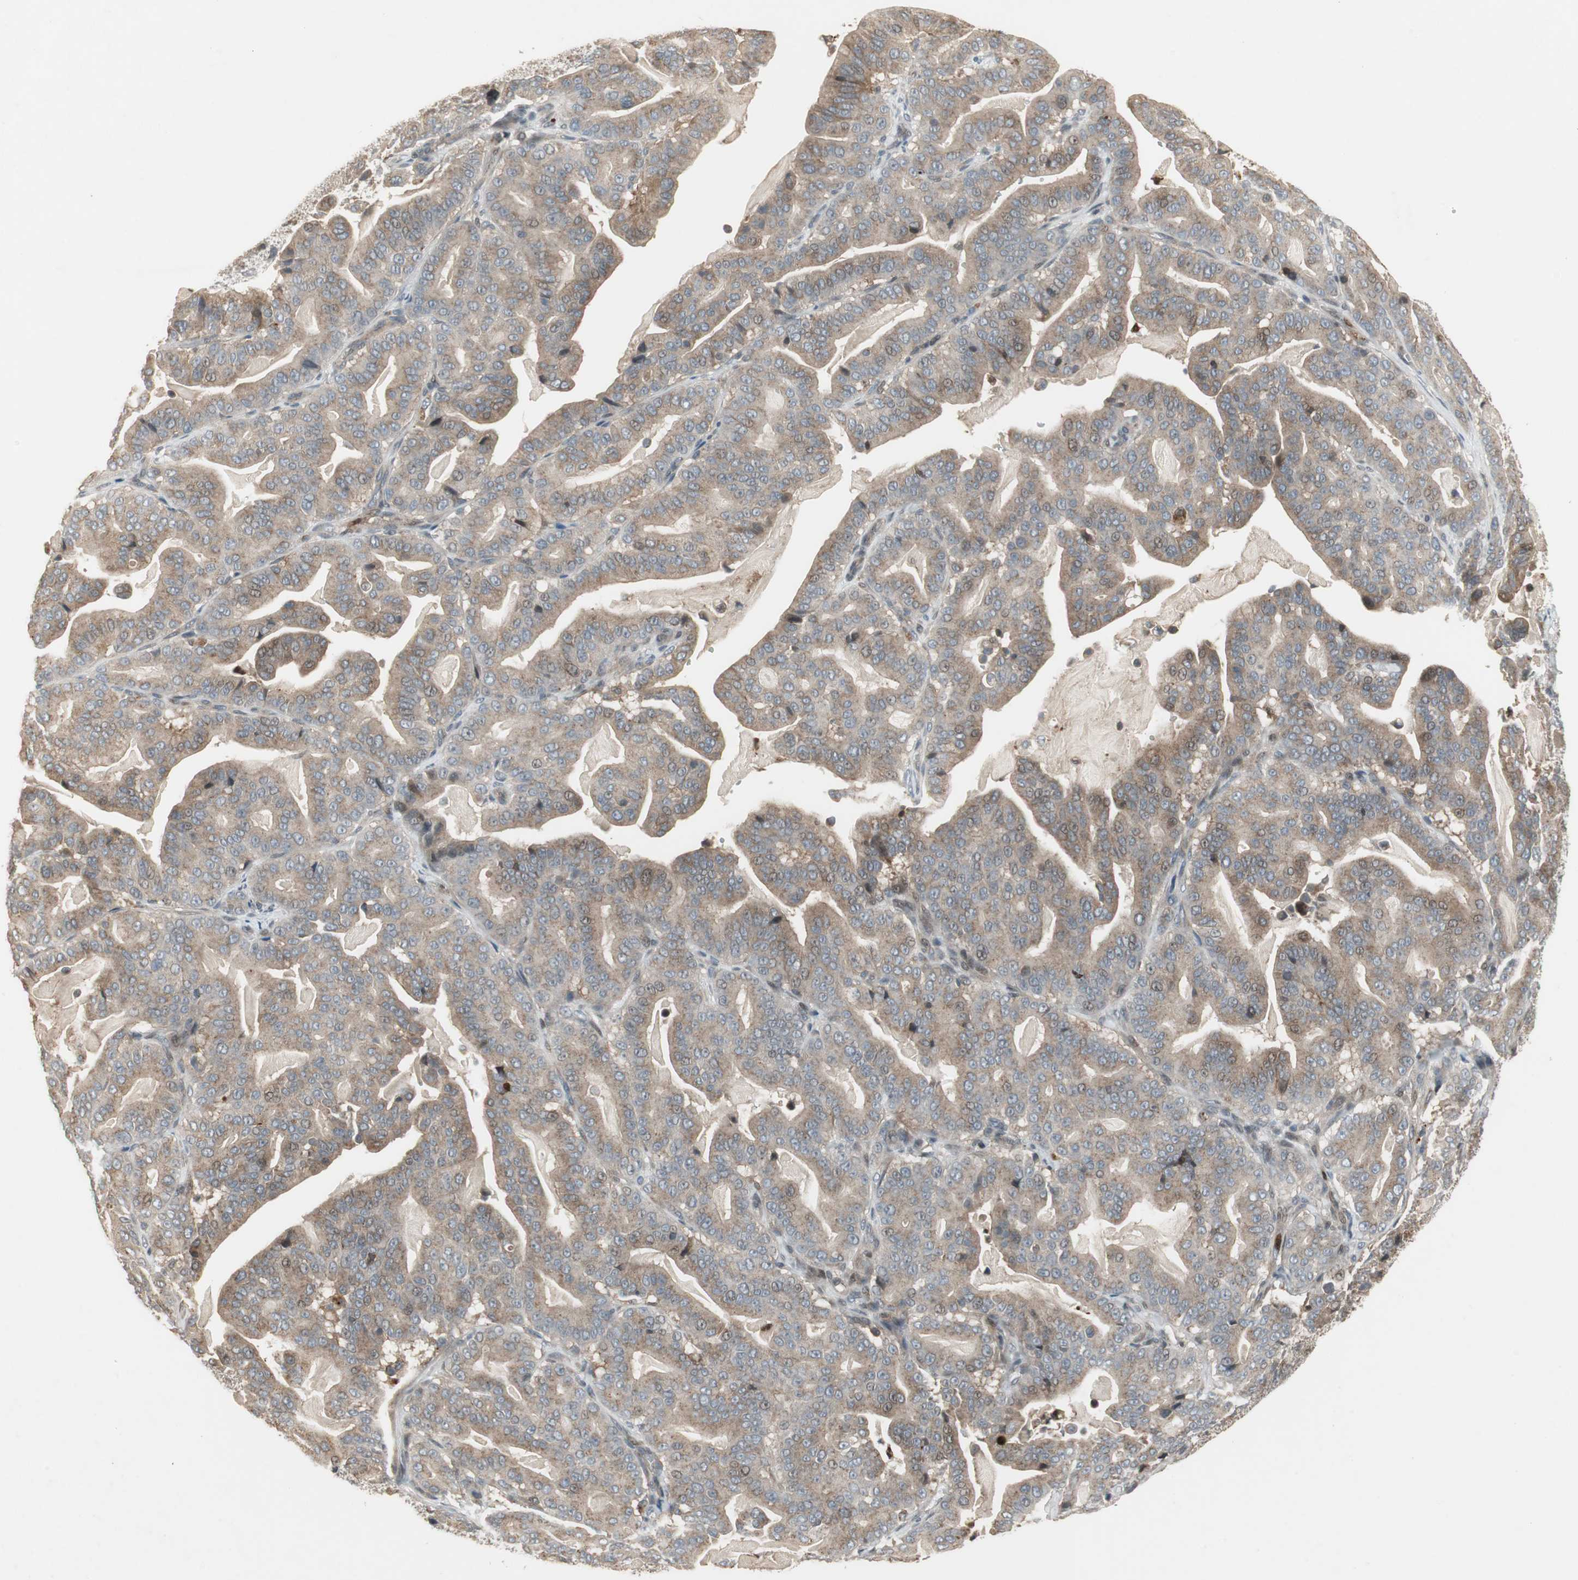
{"staining": {"intensity": "weak", "quantity": ">75%", "location": "cytoplasmic/membranous"}, "tissue": "pancreatic cancer", "cell_type": "Tumor cells", "image_type": "cancer", "snomed": [{"axis": "morphology", "description": "Adenocarcinoma, NOS"}, {"axis": "topography", "description": "Pancreas"}], "caption": "IHC micrograph of human adenocarcinoma (pancreatic) stained for a protein (brown), which demonstrates low levels of weak cytoplasmic/membranous staining in about >75% of tumor cells.", "gene": "SNX4", "patient": {"sex": "male", "age": 63}}